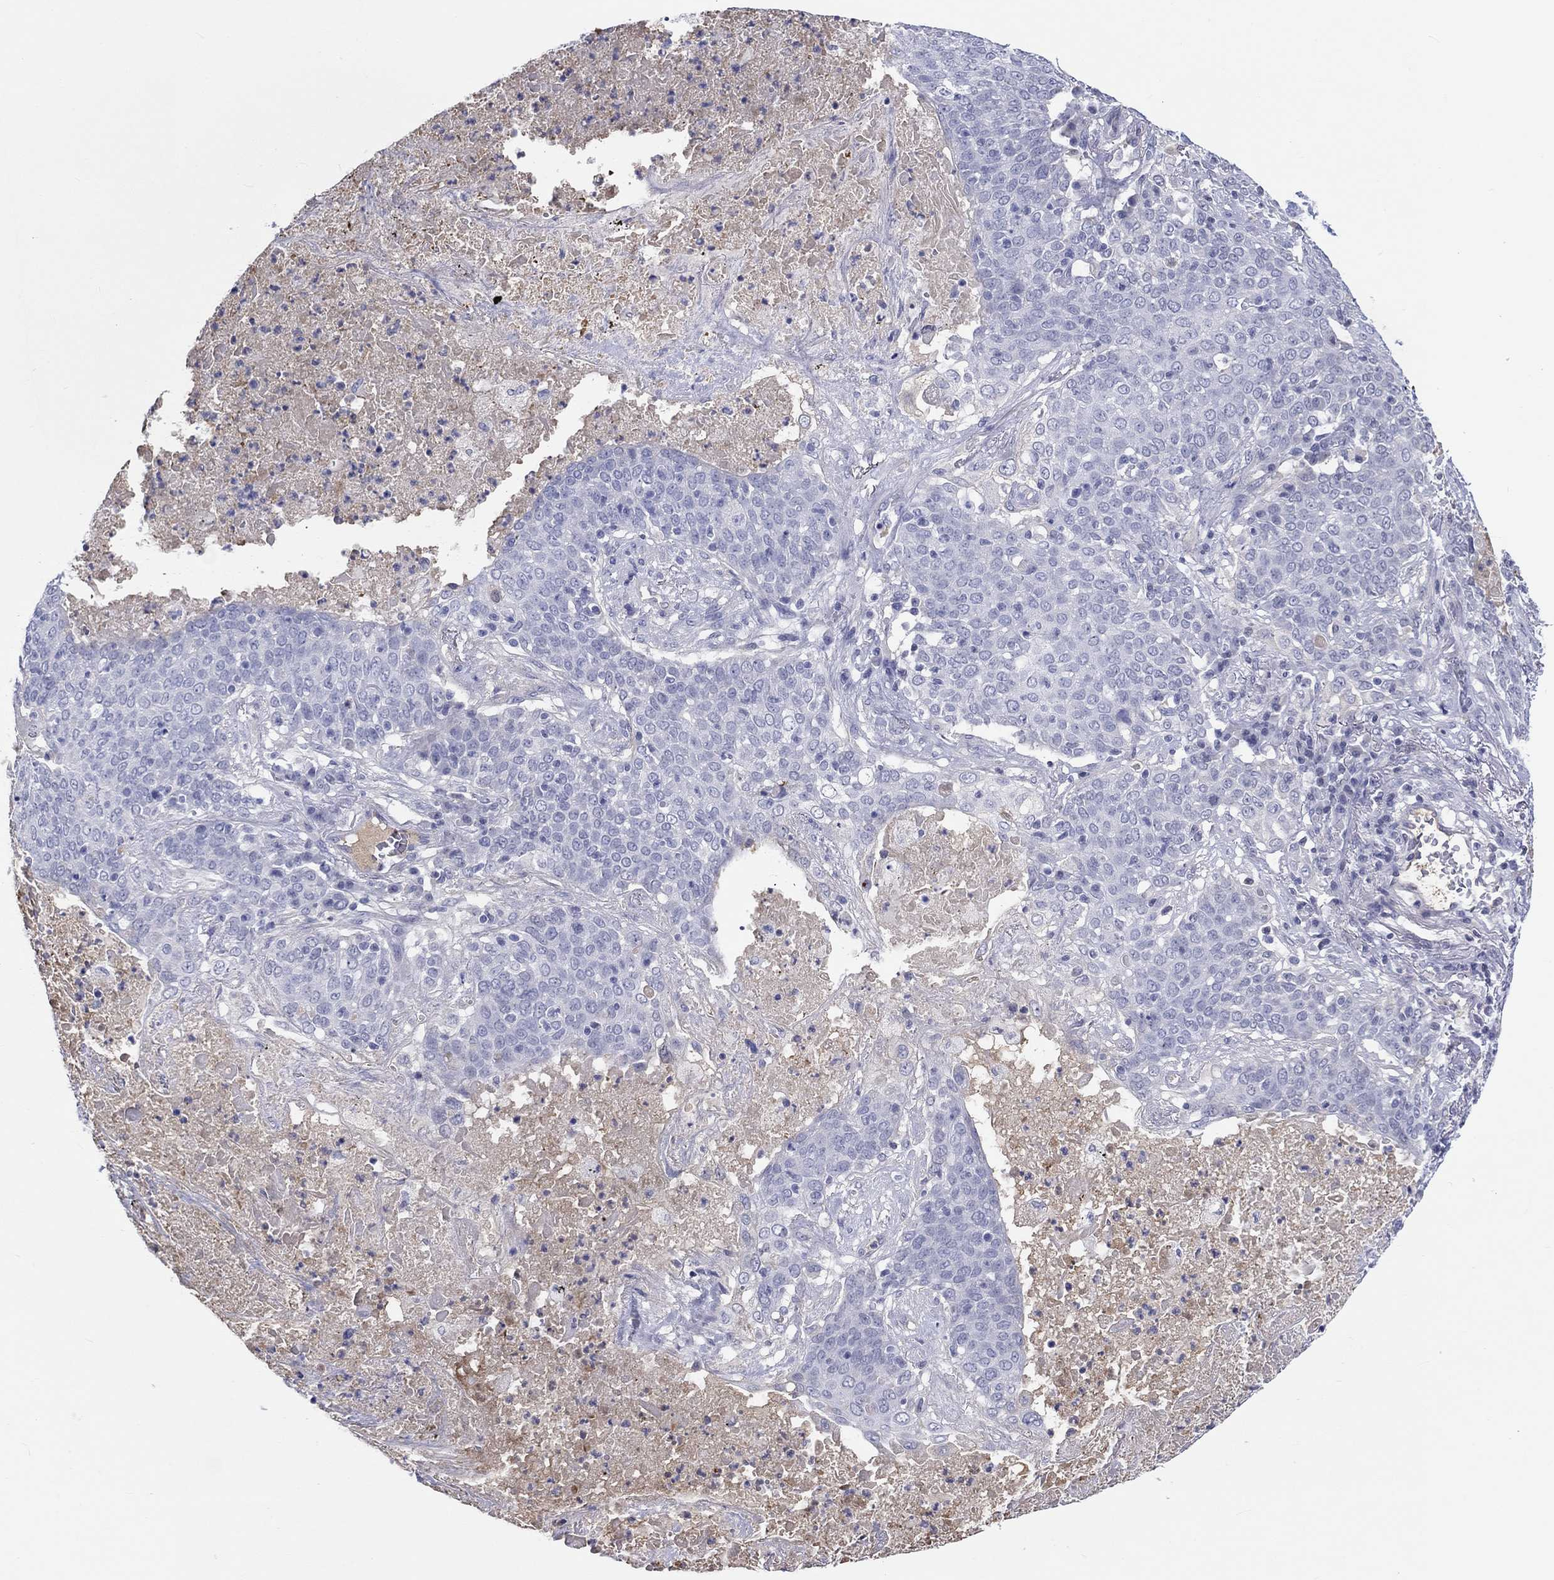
{"staining": {"intensity": "negative", "quantity": "none", "location": "none"}, "tissue": "lung cancer", "cell_type": "Tumor cells", "image_type": "cancer", "snomed": [{"axis": "morphology", "description": "Squamous cell carcinoma, NOS"}, {"axis": "topography", "description": "Lung"}], "caption": "Tumor cells are negative for protein expression in human squamous cell carcinoma (lung).", "gene": "CDY2B", "patient": {"sex": "male", "age": 82}}